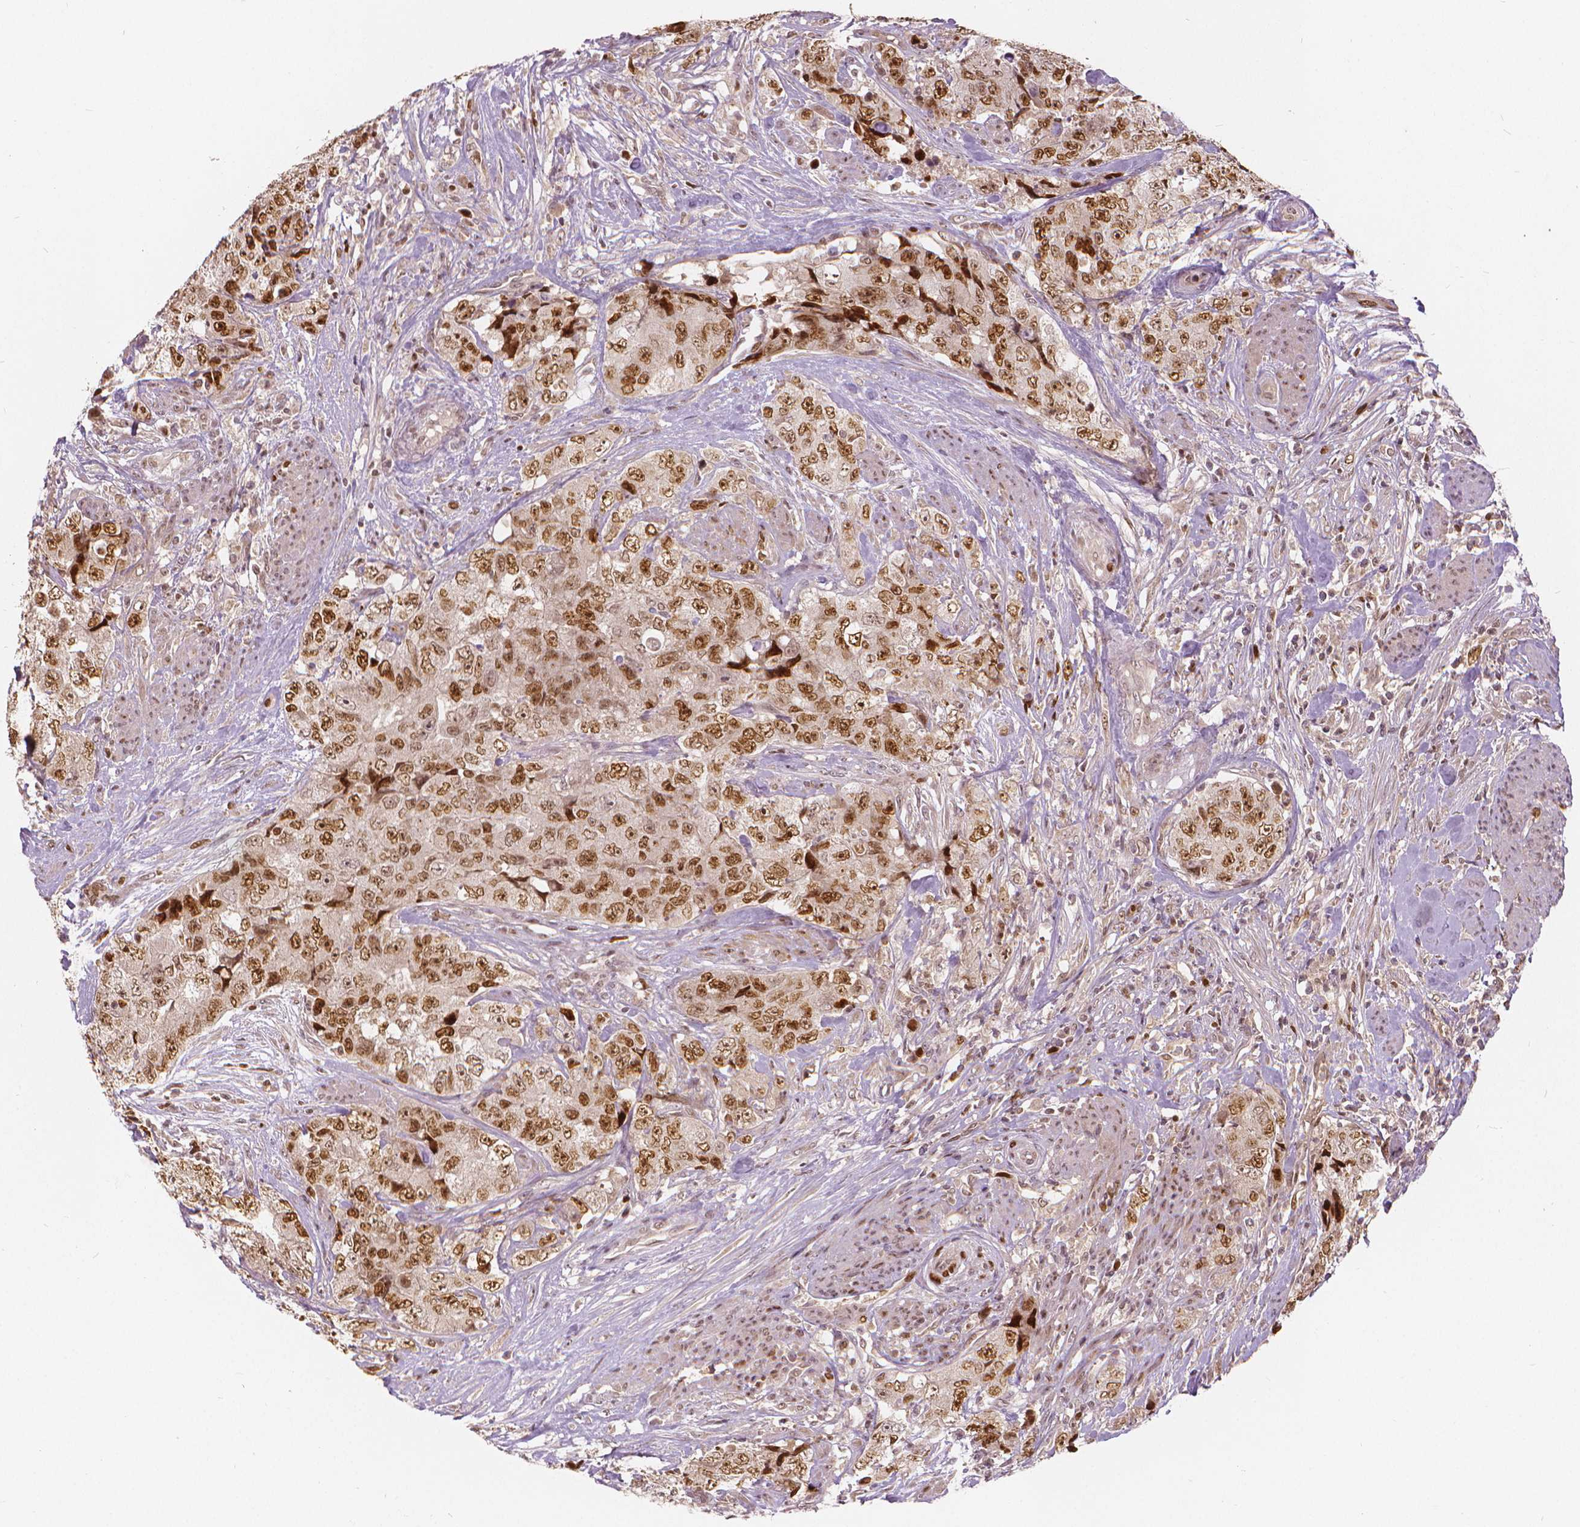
{"staining": {"intensity": "moderate", "quantity": ">75%", "location": "nuclear"}, "tissue": "urothelial cancer", "cell_type": "Tumor cells", "image_type": "cancer", "snomed": [{"axis": "morphology", "description": "Urothelial carcinoma, High grade"}, {"axis": "topography", "description": "Urinary bladder"}], "caption": "There is medium levels of moderate nuclear expression in tumor cells of high-grade urothelial carcinoma, as demonstrated by immunohistochemical staining (brown color).", "gene": "NSD2", "patient": {"sex": "female", "age": 78}}